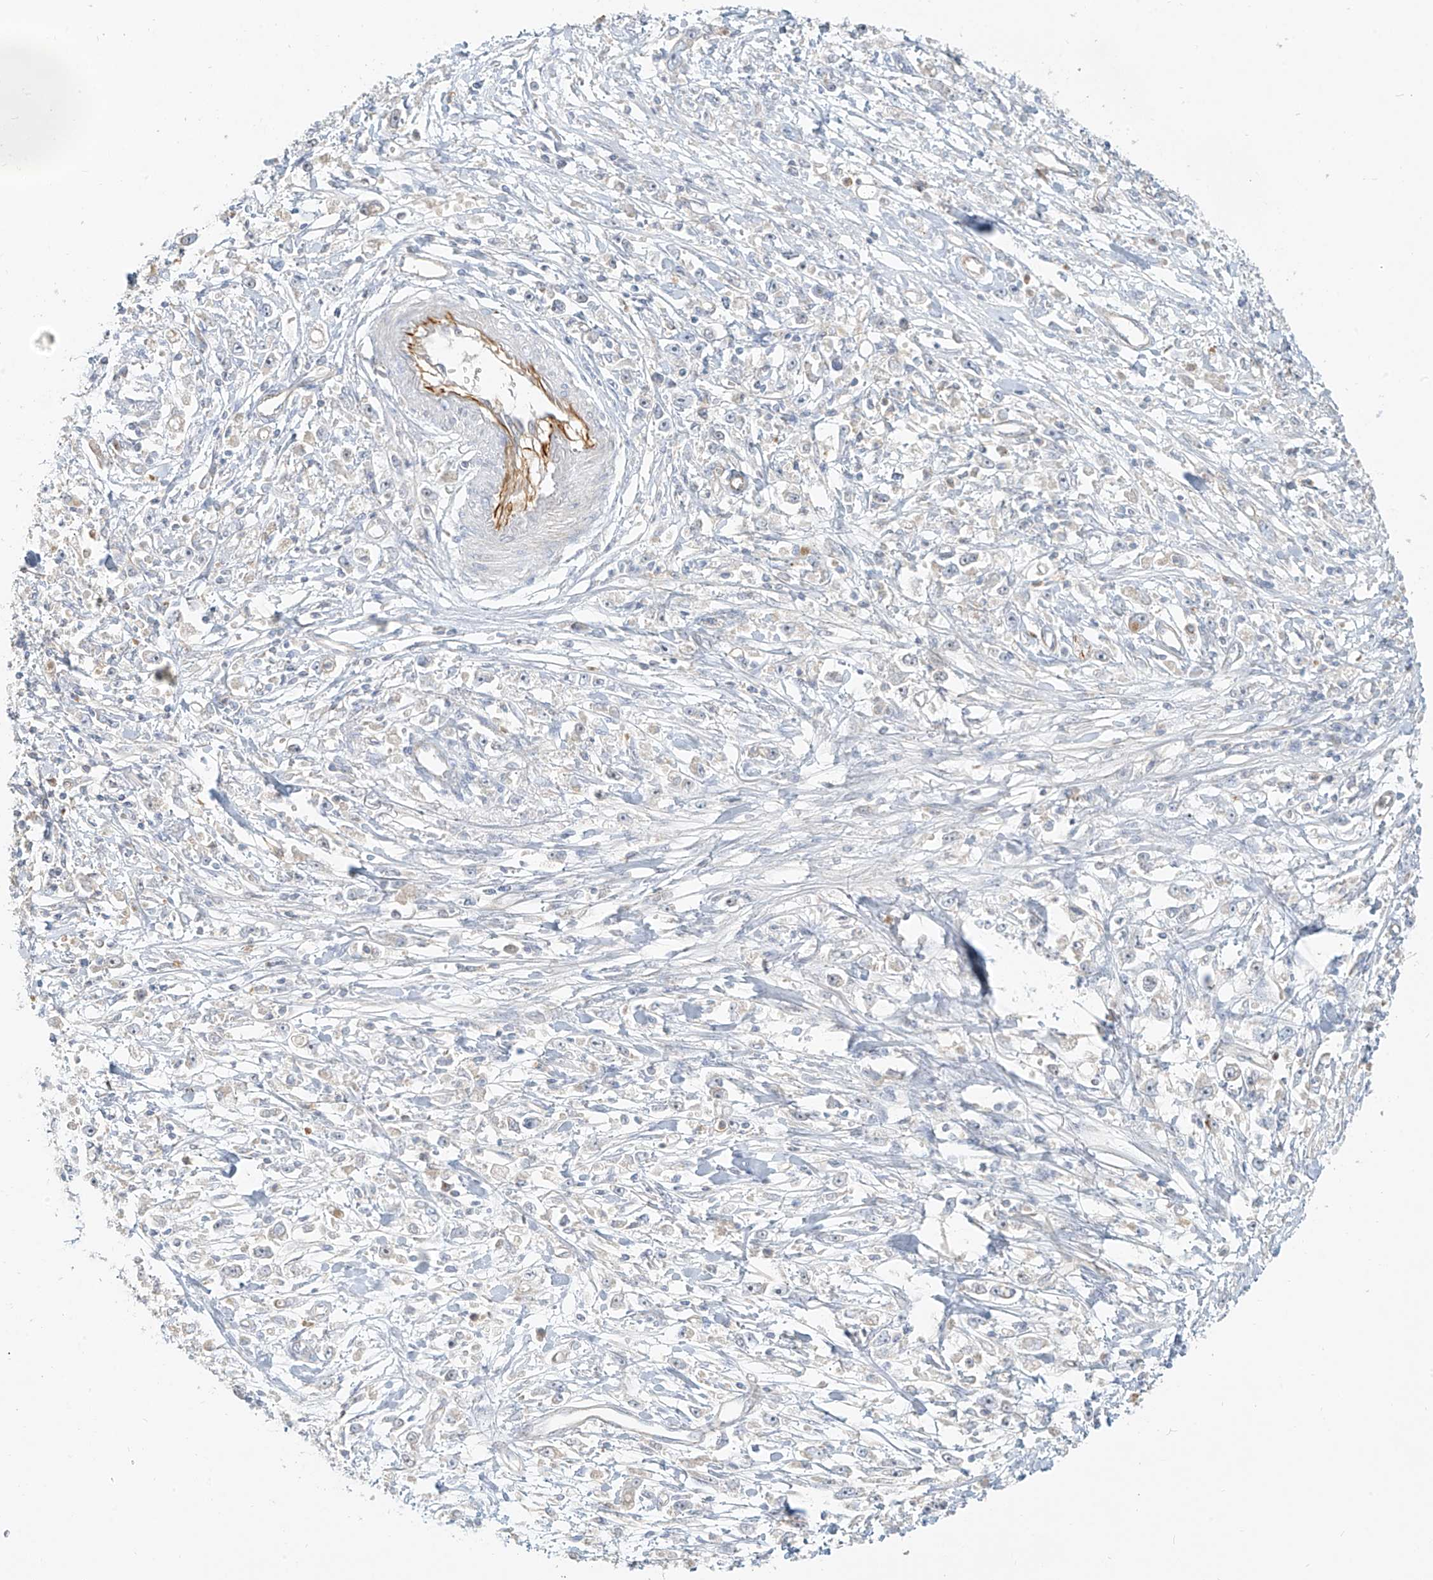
{"staining": {"intensity": "negative", "quantity": "none", "location": "none"}, "tissue": "stomach cancer", "cell_type": "Tumor cells", "image_type": "cancer", "snomed": [{"axis": "morphology", "description": "Adenocarcinoma, NOS"}, {"axis": "topography", "description": "Stomach"}], "caption": "An image of stomach cancer (adenocarcinoma) stained for a protein displays no brown staining in tumor cells.", "gene": "C2orf42", "patient": {"sex": "female", "age": 59}}